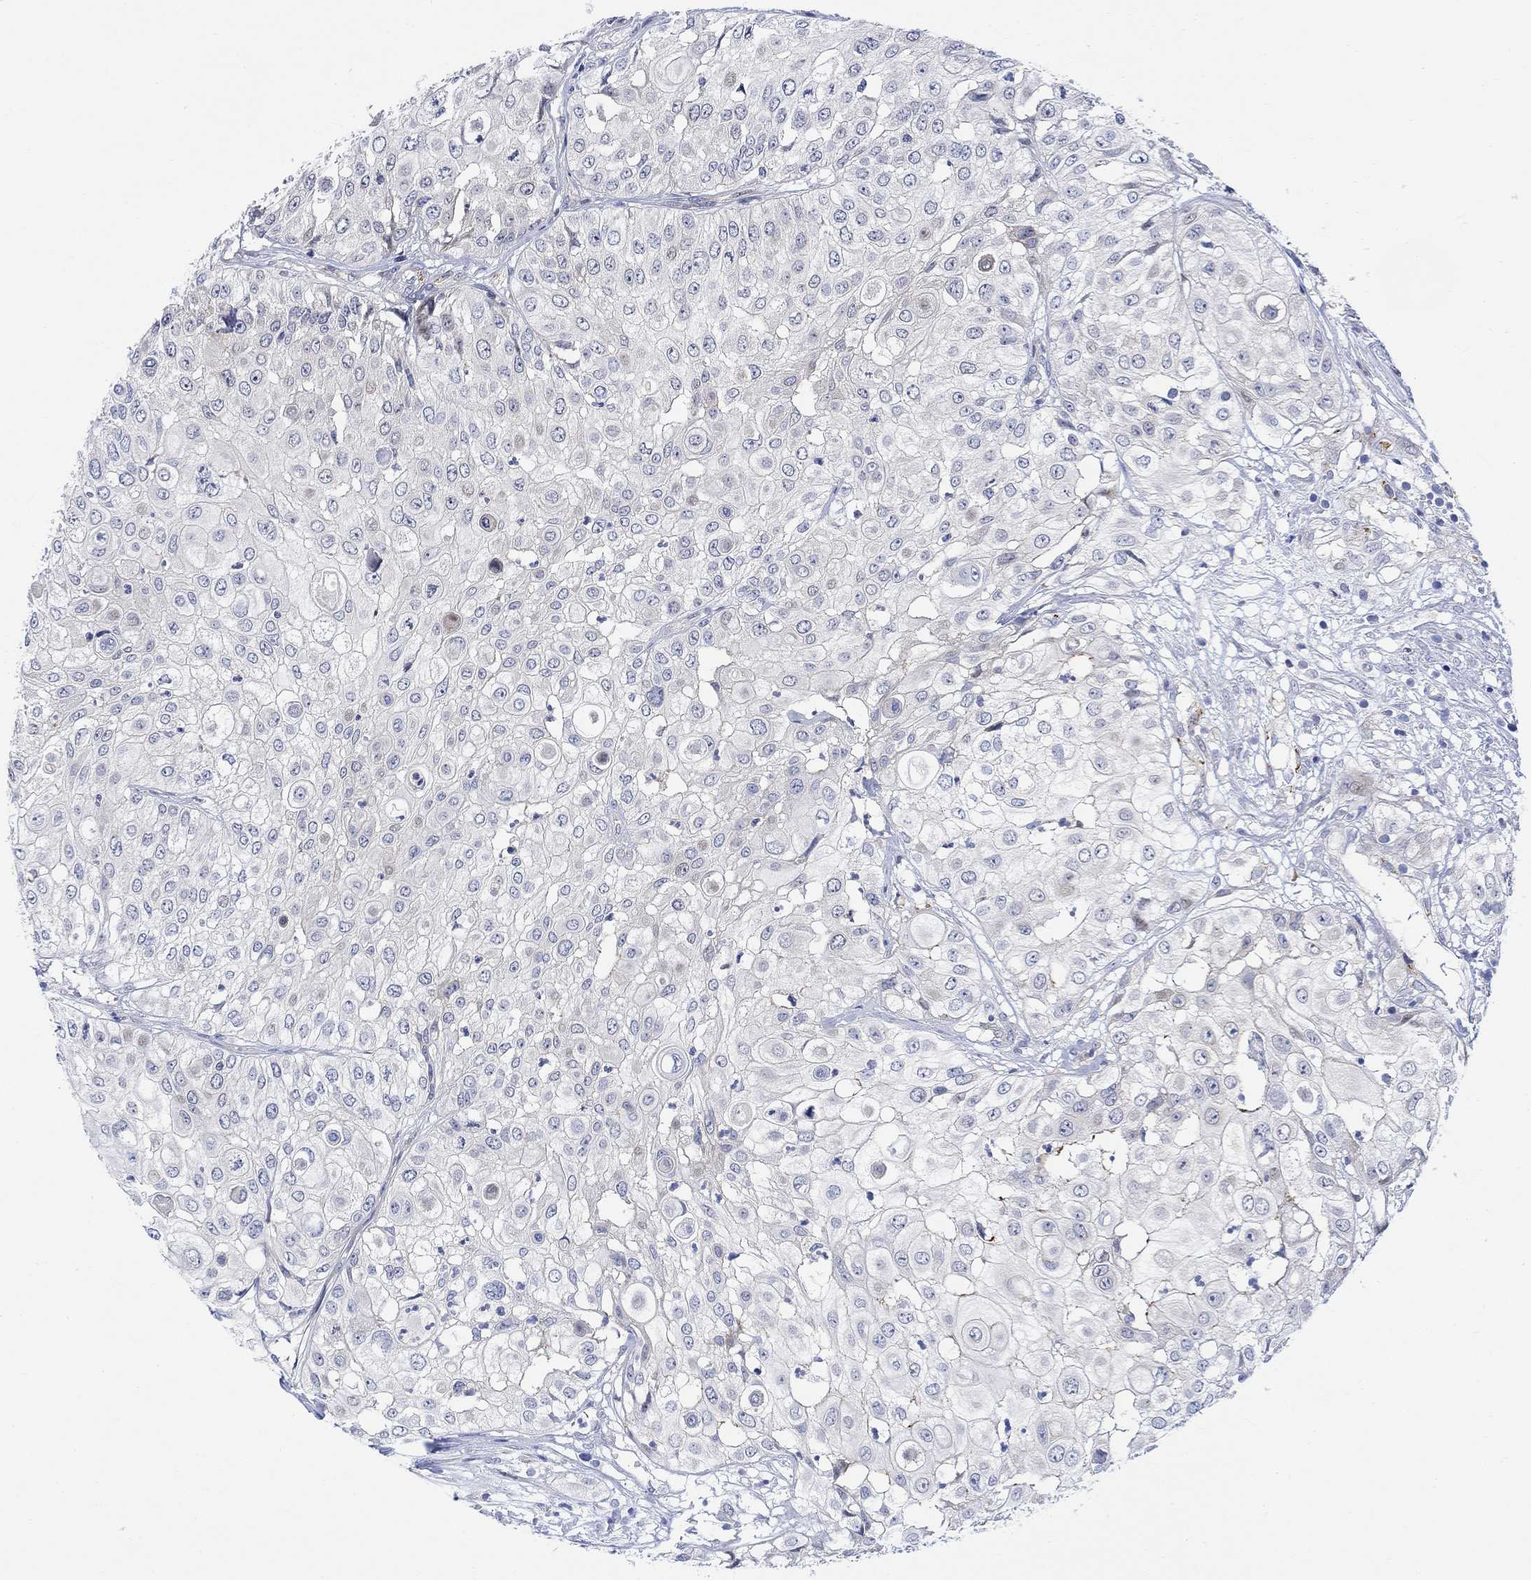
{"staining": {"intensity": "negative", "quantity": "none", "location": "none"}, "tissue": "urothelial cancer", "cell_type": "Tumor cells", "image_type": "cancer", "snomed": [{"axis": "morphology", "description": "Urothelial carcinoma, High grade"}, {"axis": "topography", "description": "Urinary bladder"}], "caption": "The immunohistochemistry histopathology image has no significant positivity in tumor cells of urothelial cancer tissue. (DAB (3,3'-diaminobenzidine) IHC with hematoxylin counter stain).", "gene": "ARSK", "patient": {"sex": "female", "age": 79}}